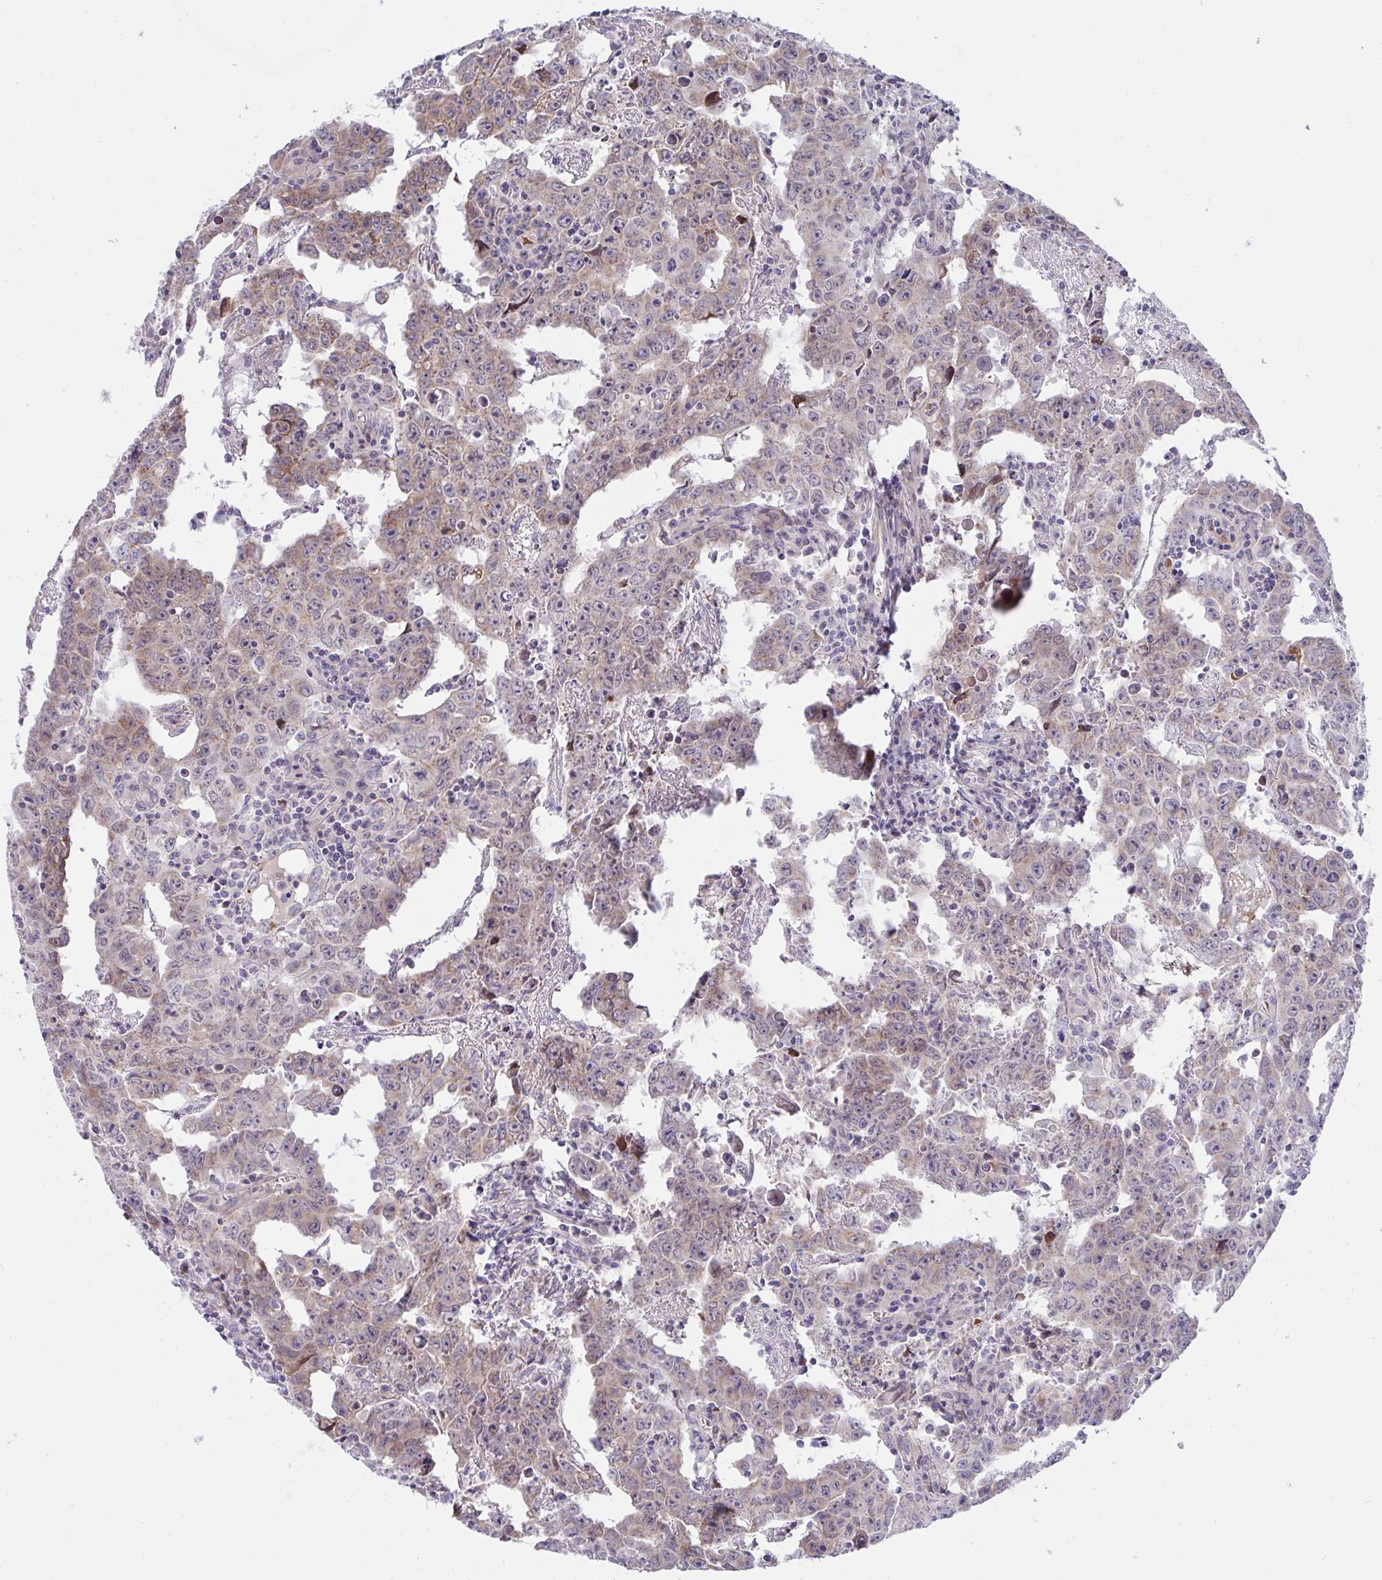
{"staining": {"intensity": "weak", "quantity": ">75%", "location": "cytoplasmic/membranous"}, "tissue": "testis cancer", "cell_type": "Tumor cells", "image_type": "cancer", "snomed": [{"axis": "morphology", "description": "Carcinoma, Embryonal, NOS"}, {"axis": "topography", "description": "Testis"}], "caption": "A brown stain shows weak cytoplasmic/membranous staining of a protein in human embryonal carcinoma (testis) tumor cells.", "gene": "NTN1", "patient": {"sex": "male", "age": 22}}